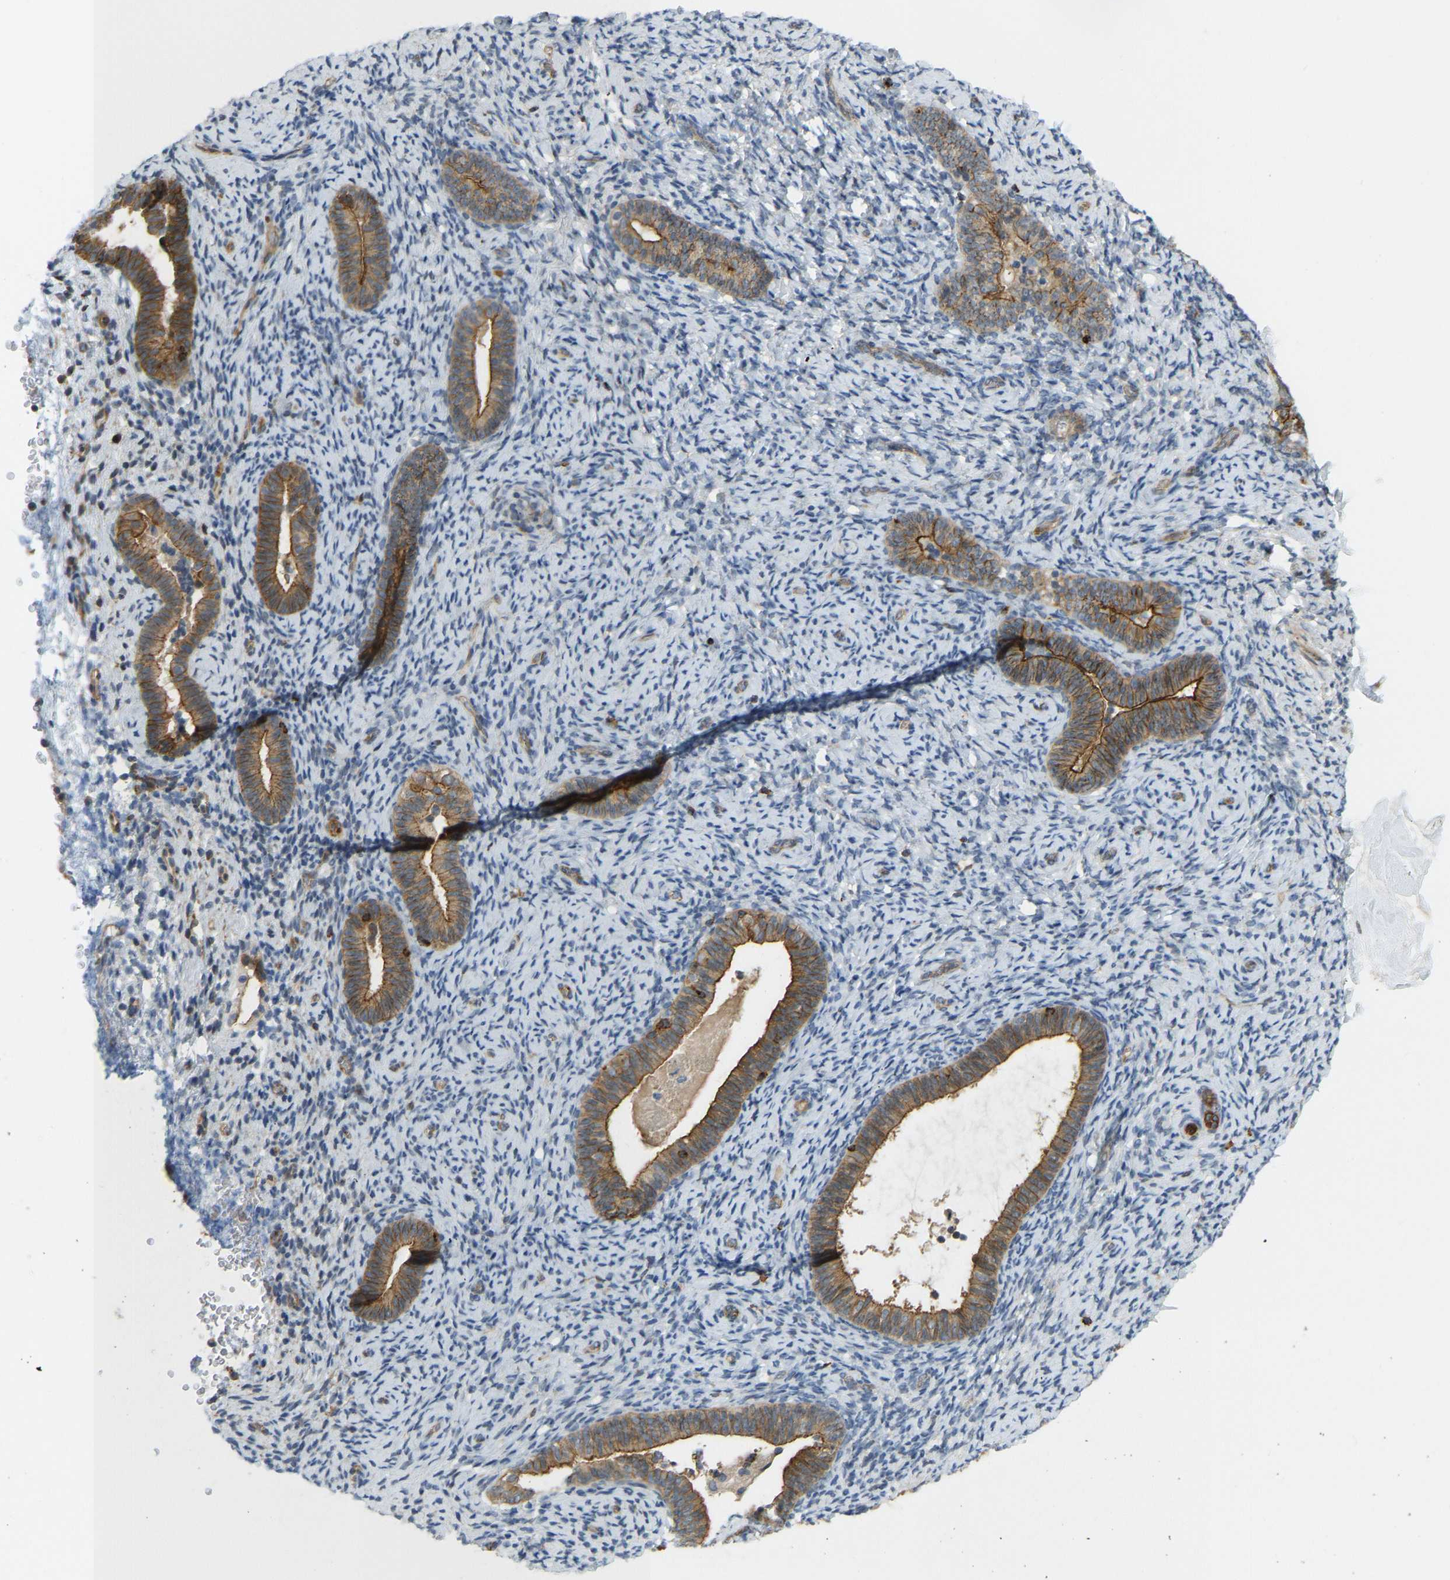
{"staining": {"intensity": "negative", "quantity": "none", "location": "none"}, "tissue": "endometrium", "cell_type": "Cells in endometrial stroma", "image_type": "normal", "snomed": [{"axis": "morphology", "description": "Normal tissue, NOS"}, {"axis": "topography", "description": "Endometrium"}], "caption": "Cells in endometrial stroma show no significant staining in unremarkable endometrium.", "gene": "KIAA1671", "patient": {"sex": "female", "age": 51}}